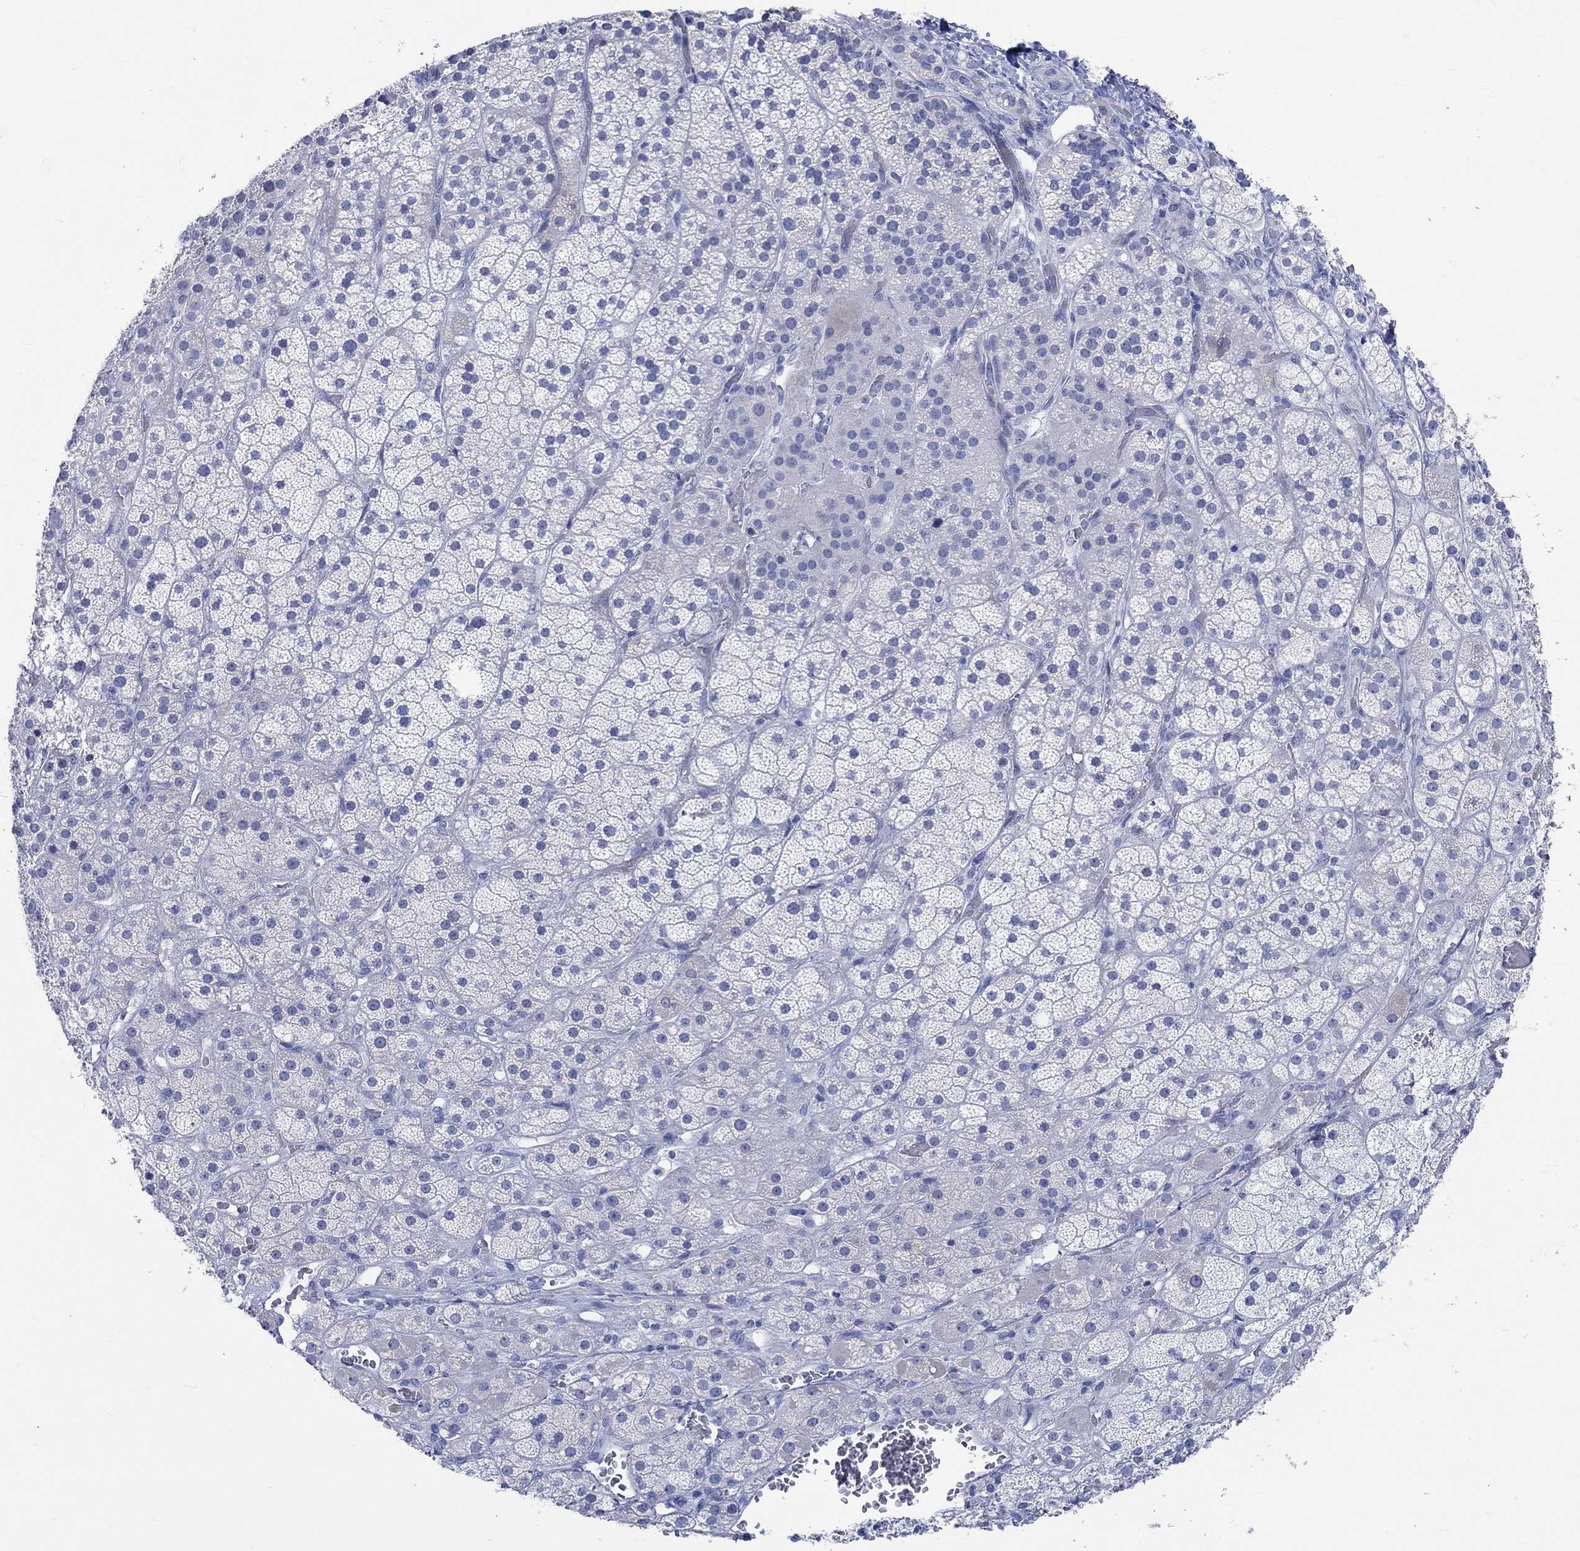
{"staining": {"intensity": "negative", "quantity": "none", "location": "none"}, "tissue": "adrenal gland", "cell_type": "Glandular cells", "image_type": "normal", "snomed": [{"axis": "morphology", "description": "Normal tissue, NOS"}, {"axis": "topography", "description": "Adrenal gland"}], "caption": "Immunohistochemistry (IHC) photomicrograph of normal adrenal gland: adrenal gland stained with DAB (3,3'-diaminobenzidine) displays no significant protein positivity in glandular cells.", "gene": "C4orf47", "patient": {"sex": "male", "age": 57}}